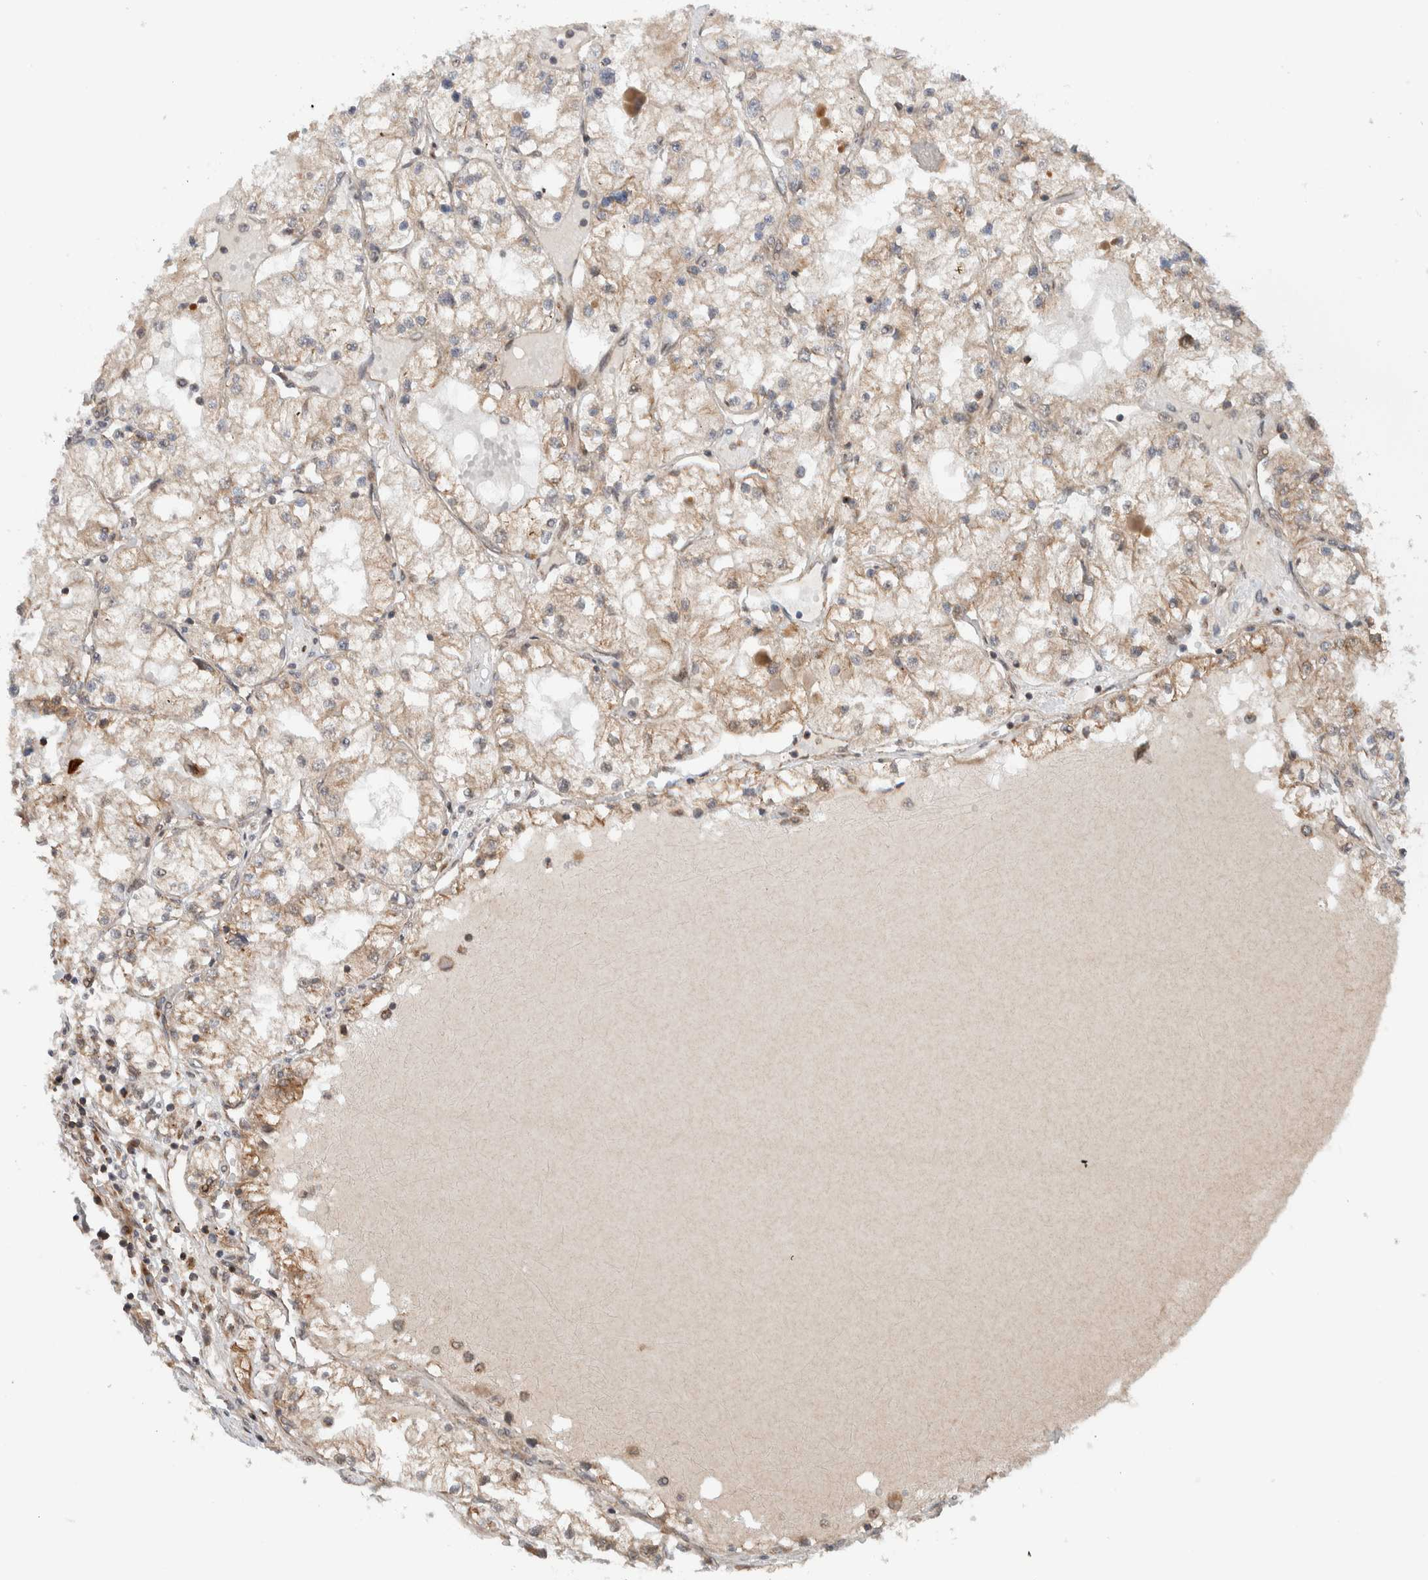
{"staining": {"intensity": "weak", "quantity": "<25%", "location": "cytoplasmic/membranous"}, "tissue": "renal cancer", "cell_type": "Tumor cells", "image_type": "cancer", "snomed": [{"axis": "morphology", "description": "Adenocarcinoma, NOS"}, {"axis": "topography", "description": "Kidney"}], "caption": "The IHC histopathology image has no significant staining in tumor cells of renal cancer tissue.", "gene": "KLHL6", "patient": {"sex": "male", "age": 68}}